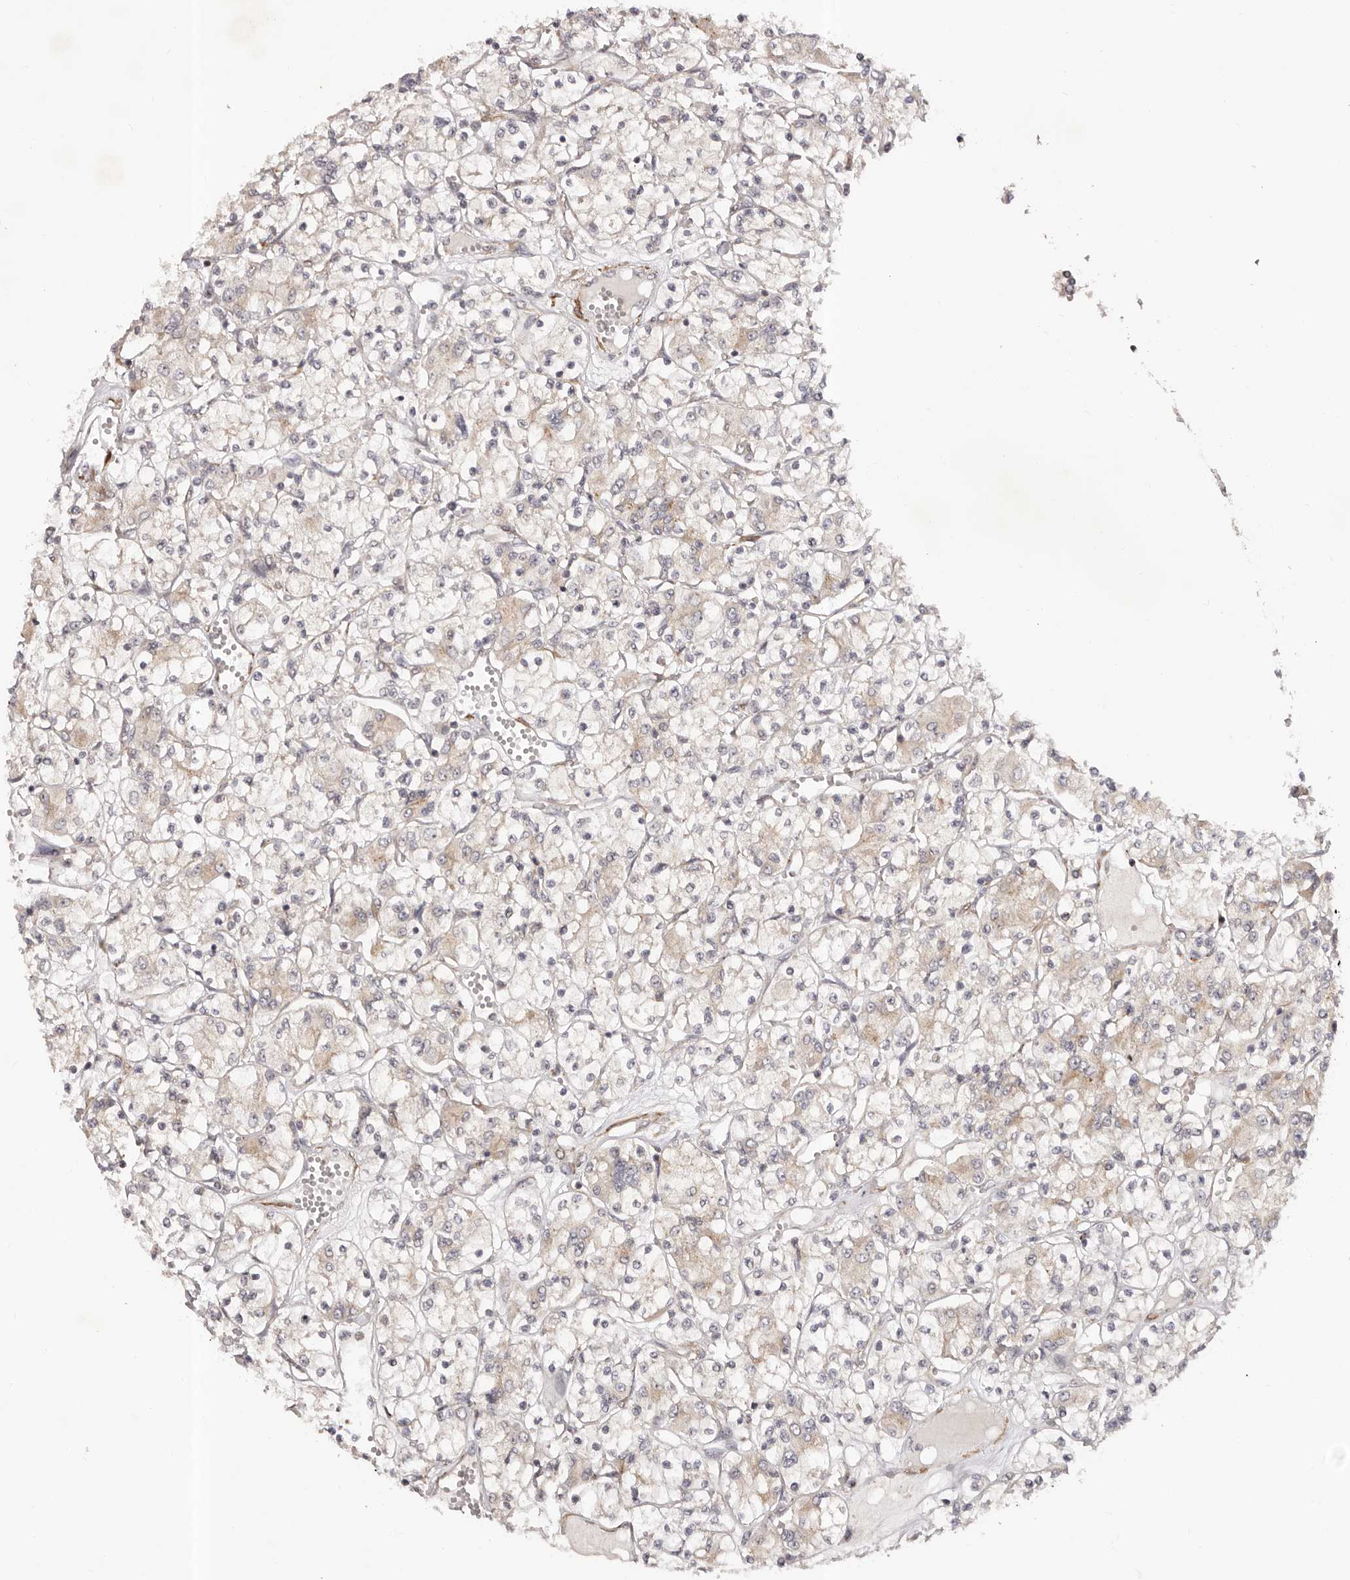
{"staining": {"intensity": "weak", "quantity": "25%-75%", "location": "cytoplasmic/membranous"}, "tissue": "renal cancer", "cell_type": "Tumor cells", "image_type": "cancer", "snomed": [{"axis": "morphology", "description": "Adenocarcinoma, NOS"}, {"axis": "topography", "description": "Kidney"}], "caption": "Human renal cancer stained for a protein (brown) displays weak cytoplasmic/membranous positive positivity in approximately 25%-75% of tumor cells.", "gene": "MICAL2", "patient": {"sex": "female", "age": 59}}